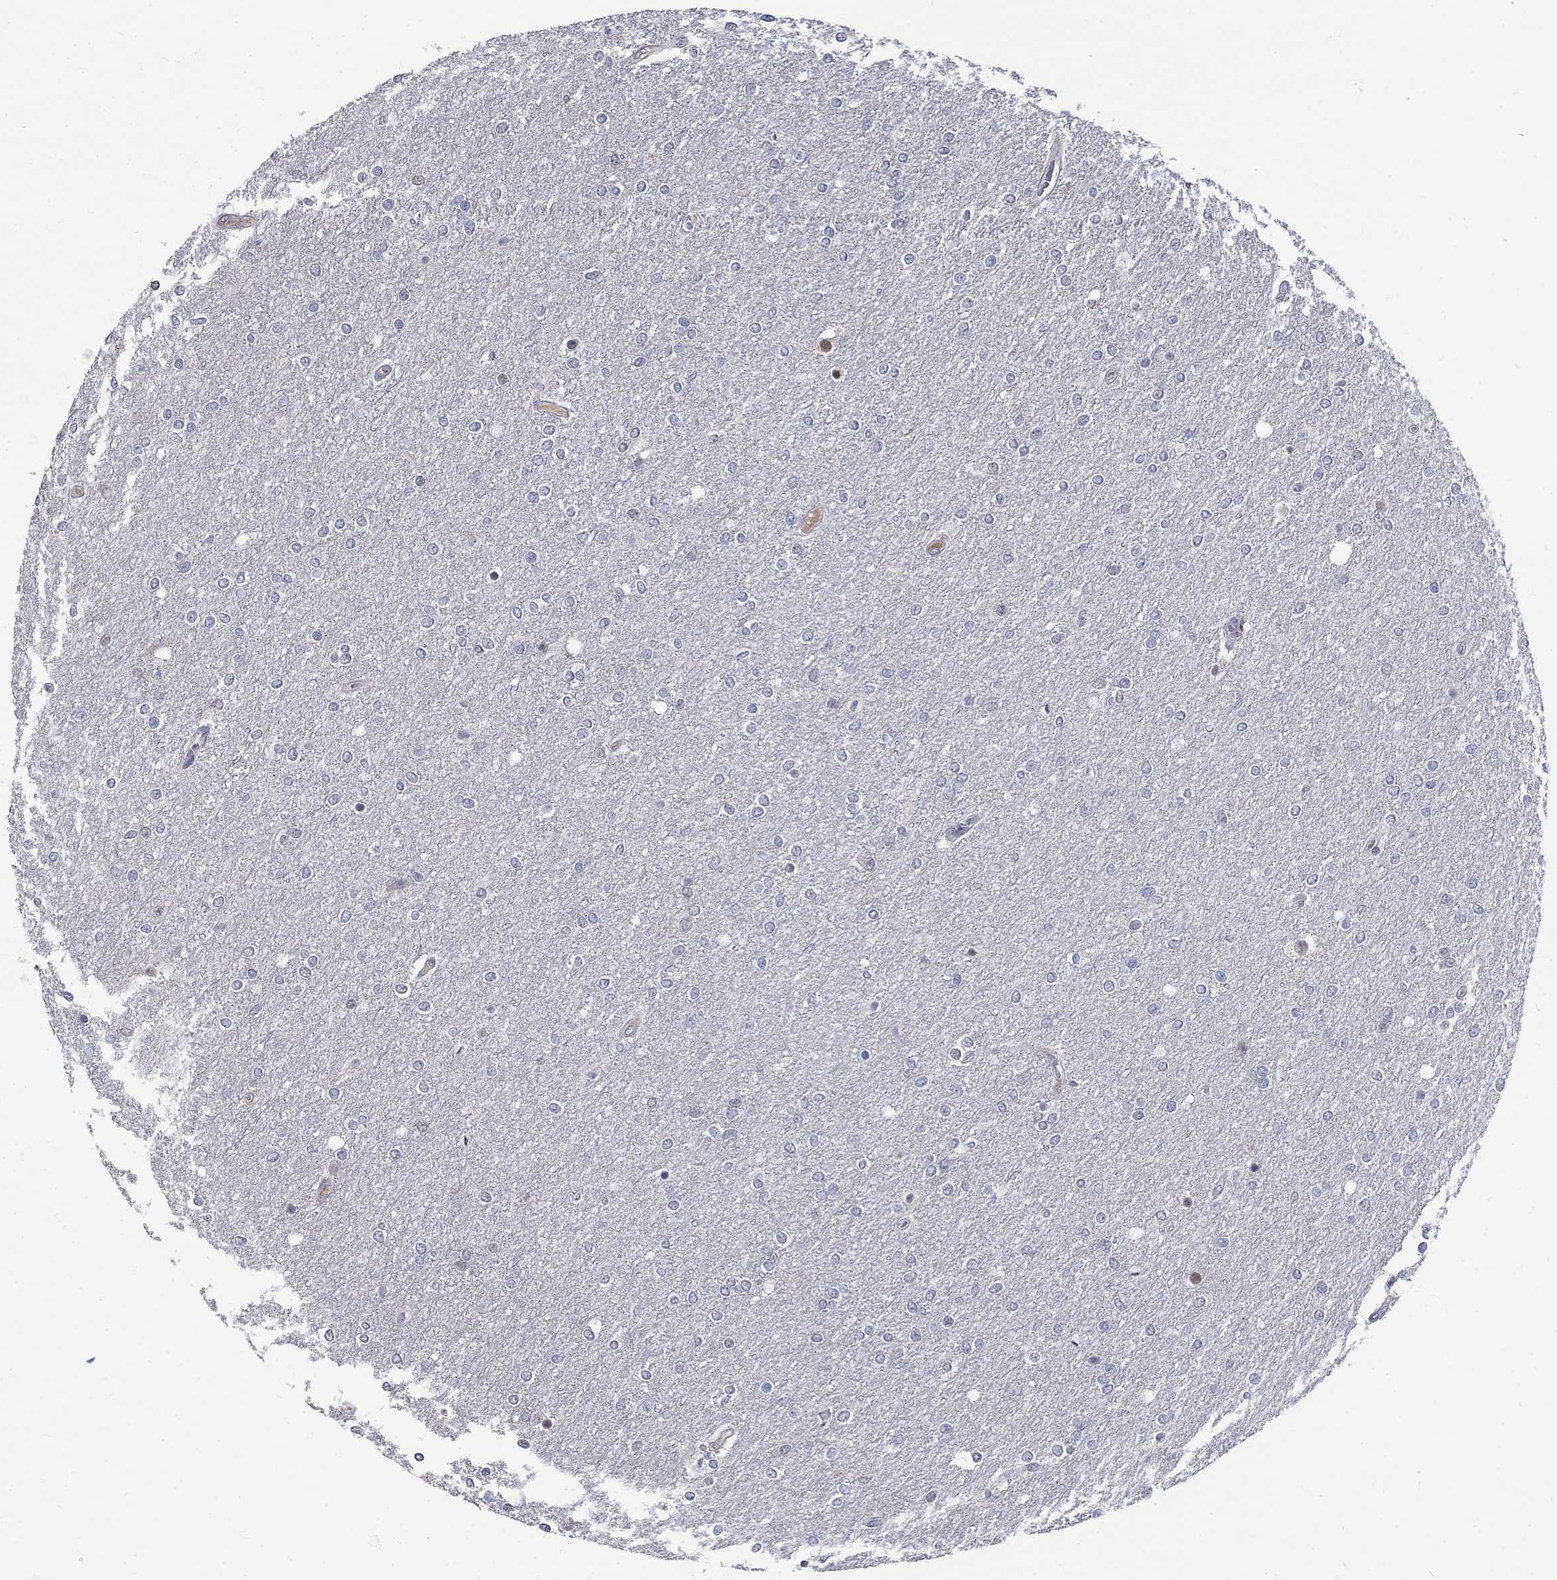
{"staining": {"intensity": "negative", "quantity": "none", "location": "none"}, "tissue": "glioma", "cell_type": "Tumor cells", "image_type": "cancer", "snomed": [{"axis": "morphology", "description": "Glioma, malignant, High grade"}, {"axis": "topography", "description": "Brain"}], "caption": "This is a histopathology image of immunohistochemistry staining of malignant high-grade glioma, which shows no staining in tumor cells.", "gene": "ZBTB18", "patient": {"sex": "female", "age": 61}}